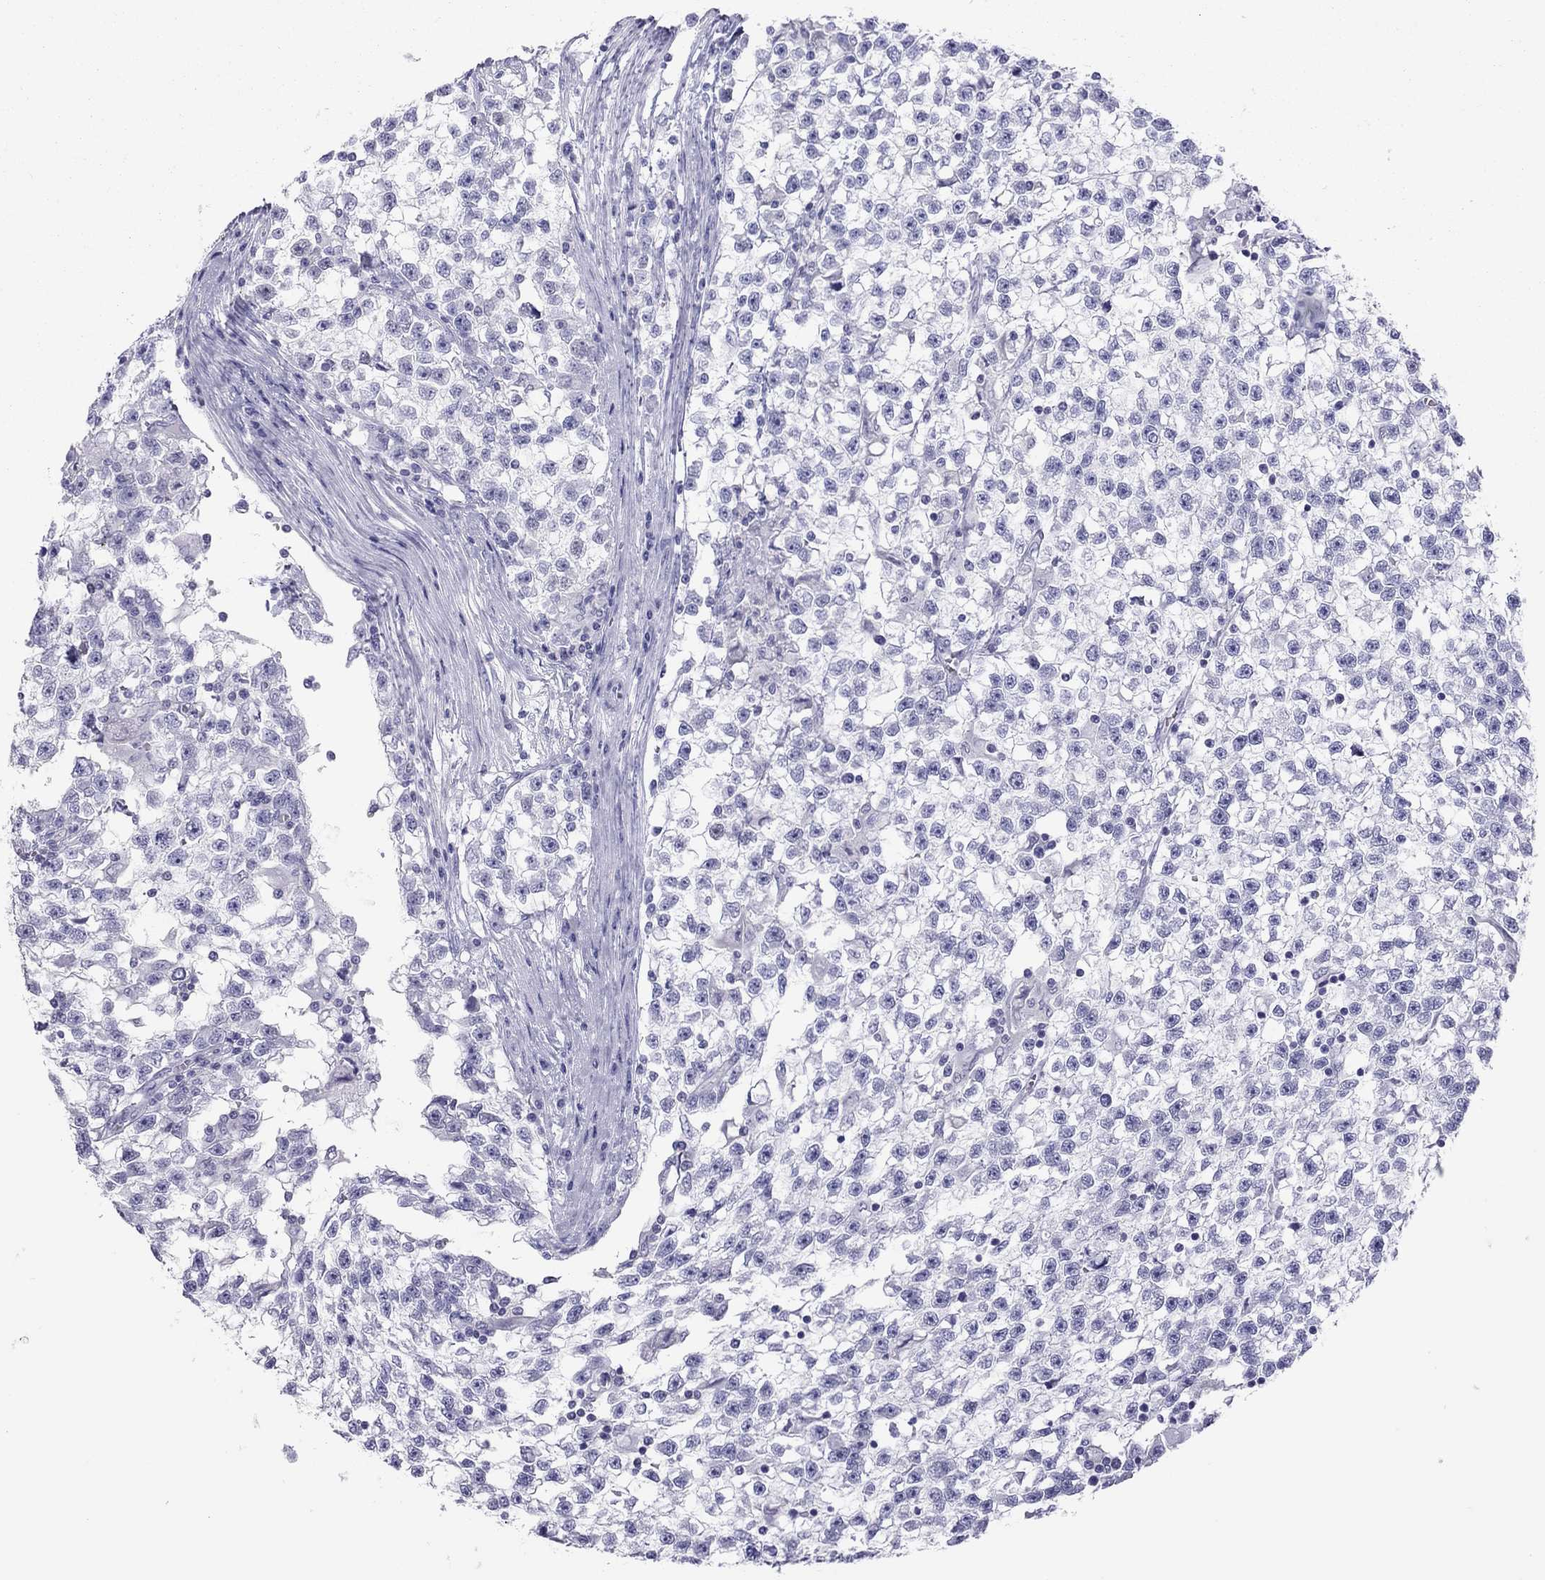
{"staining": {"intensity": "negative", "quantity": "none", "location": "none"}, "tissue": "testis cancer", "cell_type": "Tumor cells", "image_type": "cancer", "snomed": [{"axis": "morphology", "description": "Seminoma, NOS"}, {"axis": "topography", "description": "Testis"}], "caption": "Testis cancer stained for a protein using immunohistochemistry displays no staining tumor cells.", "gene": "STAG3", "patient": {"sex": "male", "age": 31}}